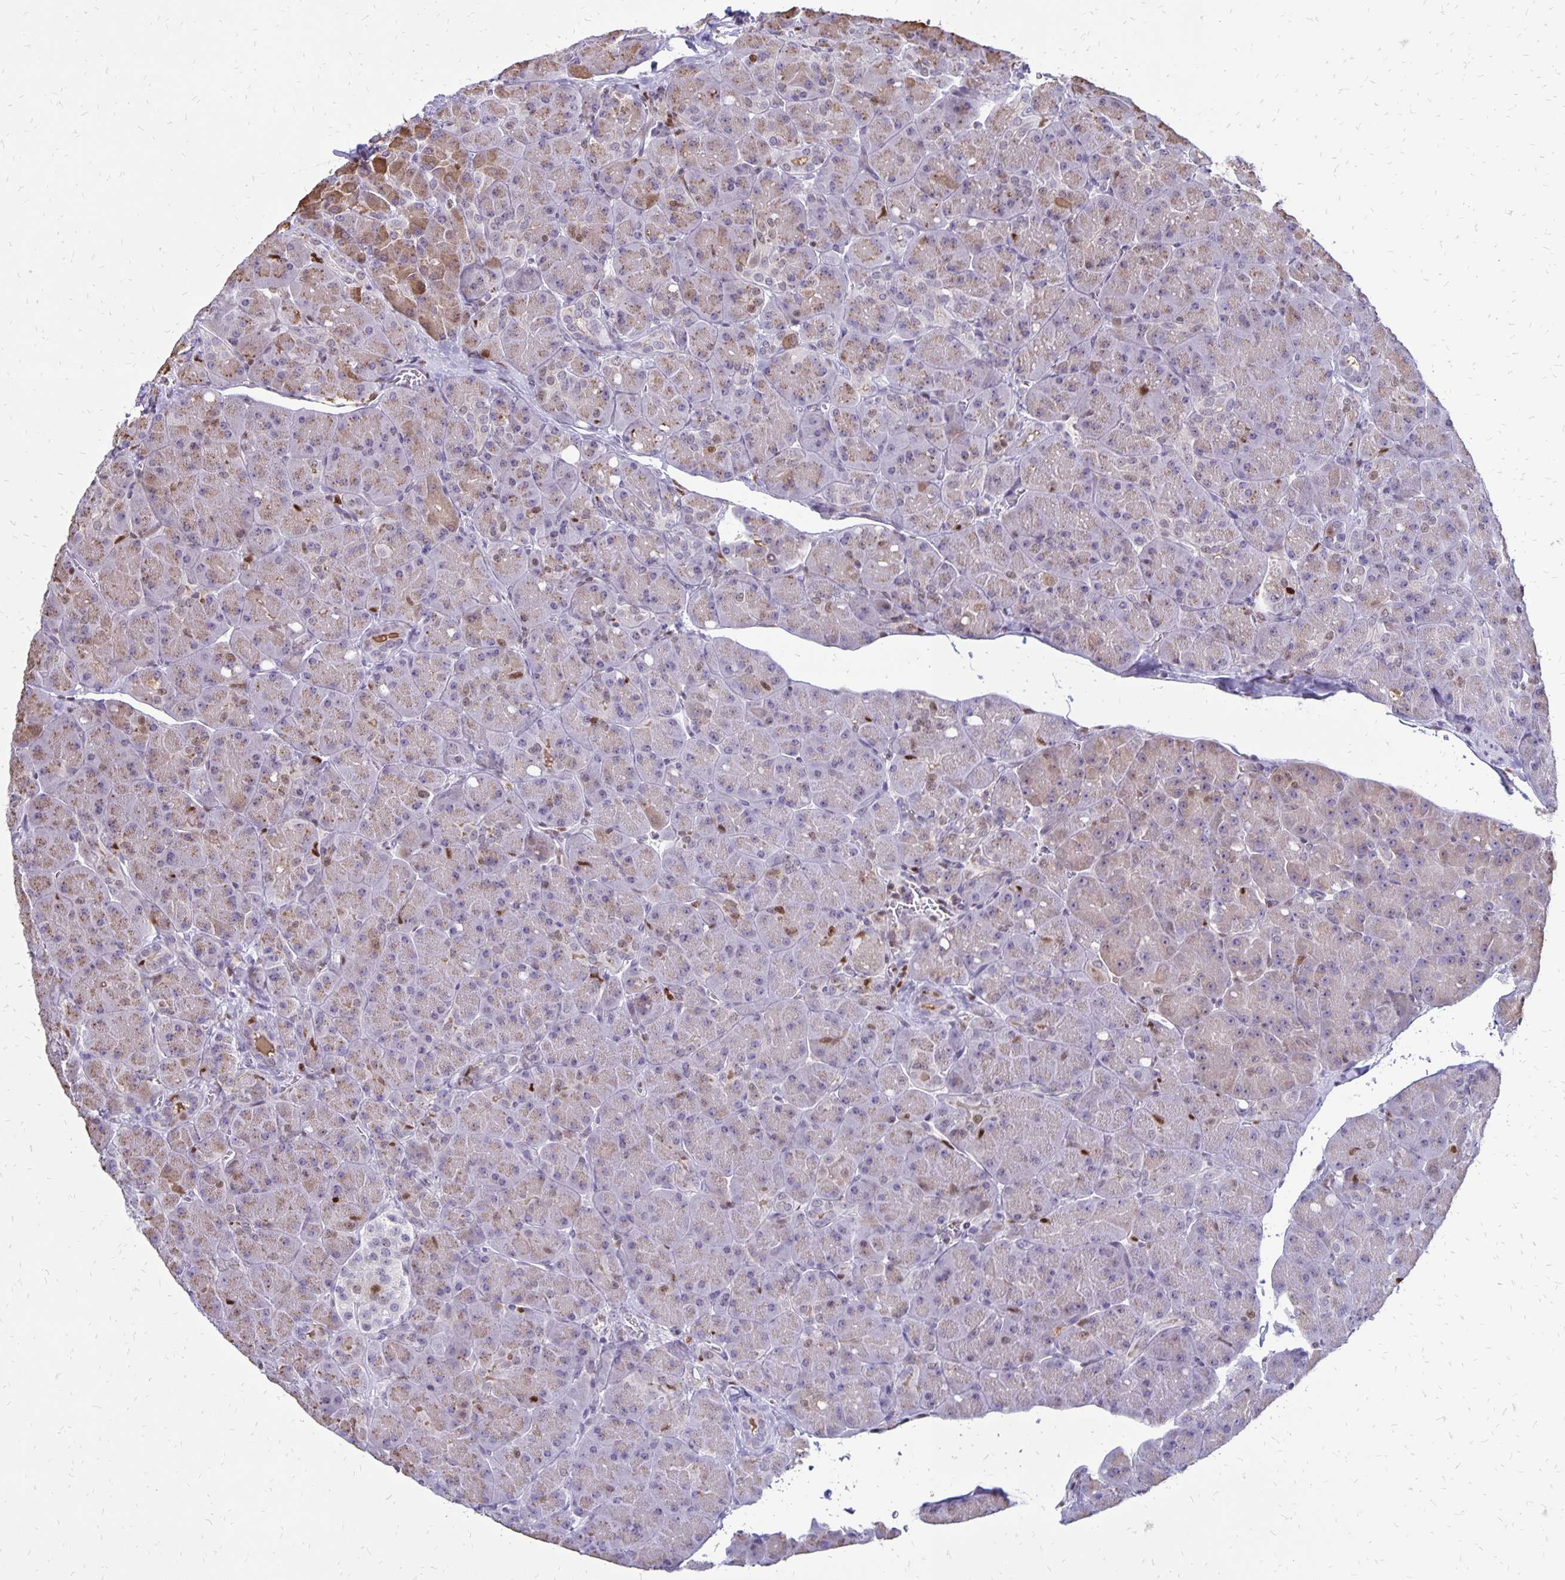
{"staining": {"intensity": "weak", "quantity": "25%-75%", "location": "cytoplasmic/membranous"}, "tissue": "pancreas", "cell_type": "Exocrine glandular cells", "image_type": "normal", "snomed": [{"axis": "morphology", "description": "Normal tissue, NOS"}, {"axis": "topography", "description": "Pancreas"}], "caption": "Exocrine glandular cells reveal low levels of weak cytoplasmic/membranous positivity in about 25%-75% of cells in normal human pancreas. (Stains: DAB (3,3'-diaminobenzidine) in brown, nuclei in blue, Microscopy: brightfield microscopy at high magnification).", "gene": "DCK", "patient": {"sex": "male", "age": 55}}